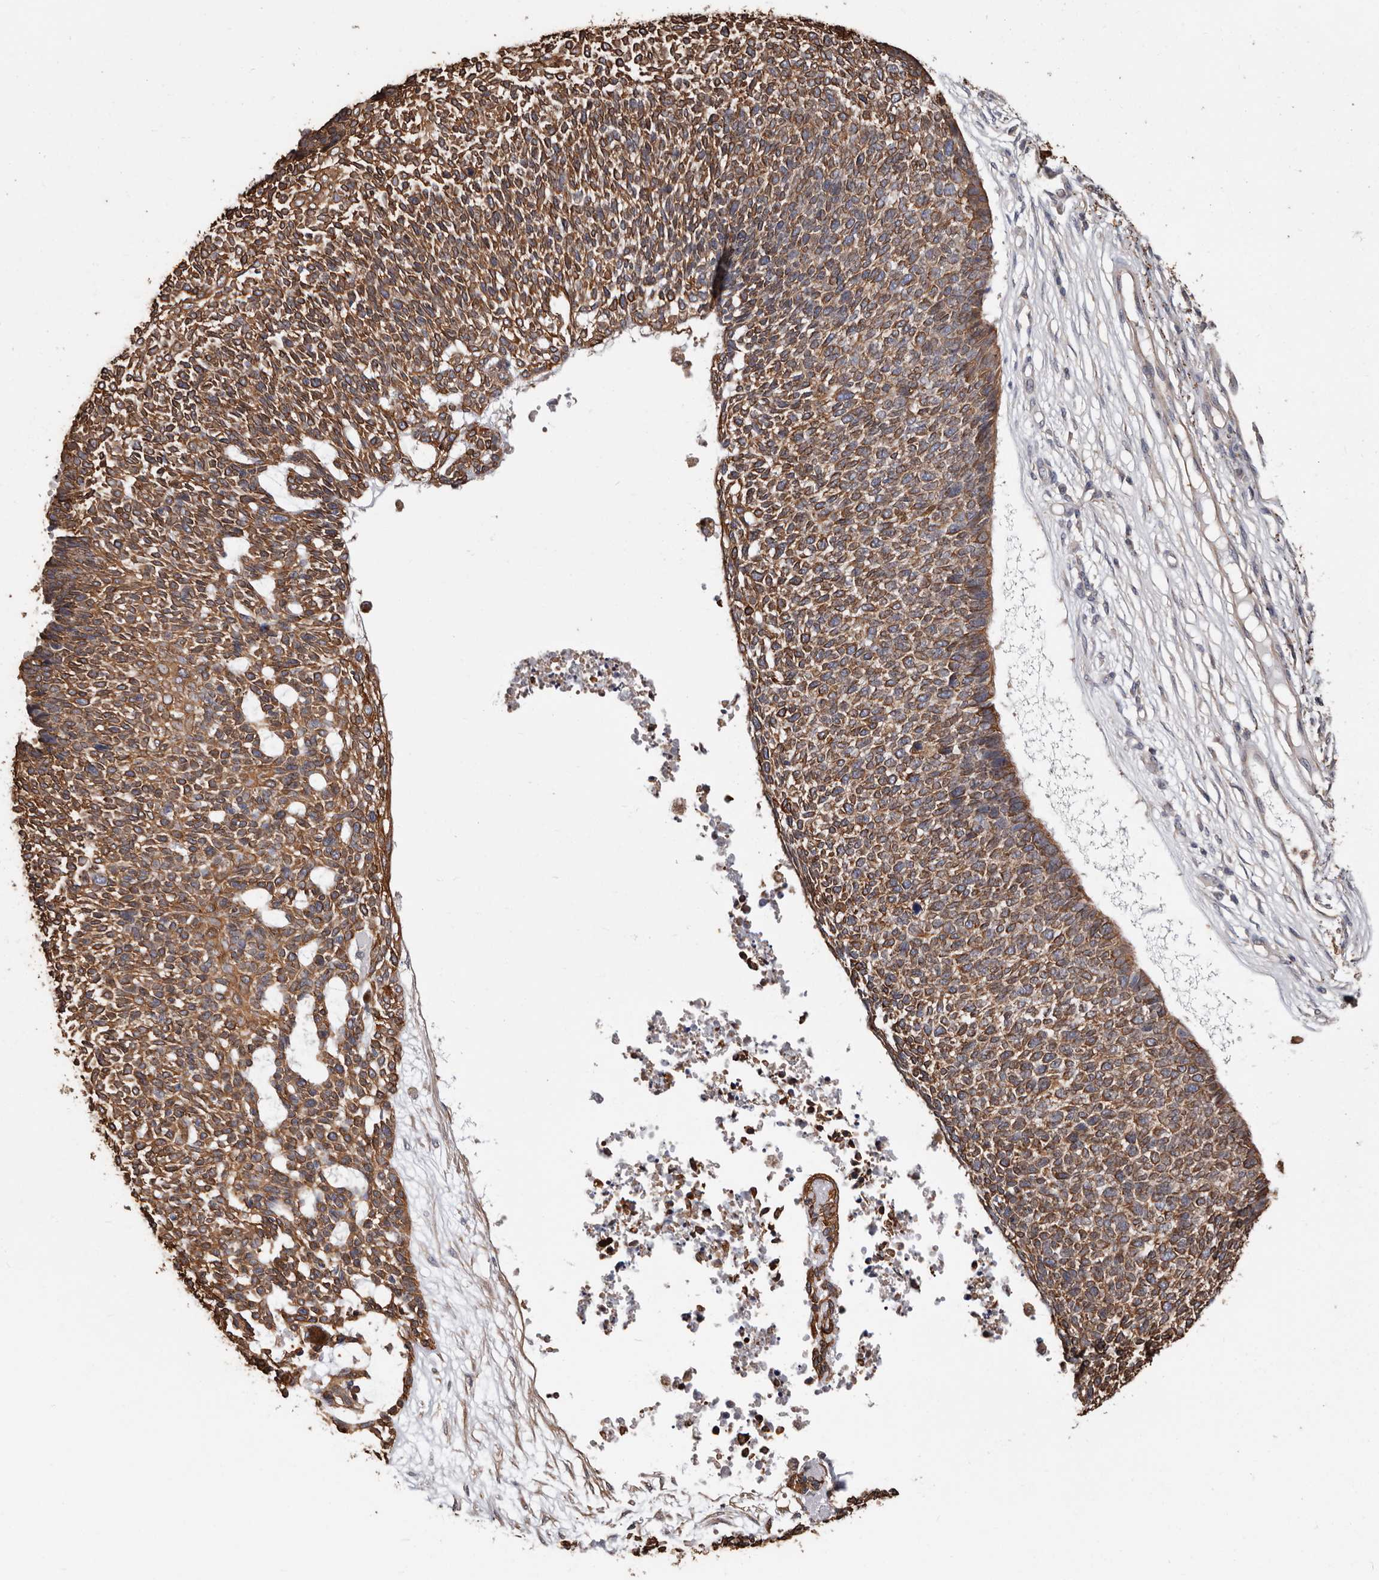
{"staining": {"intensity": "strong", "quantity": ">75%", "location": "cytoplasmic/membranous"}, "tissue": "skin cancer", "cell_type": "Tumor cells", "image_type": "cancer", "snomed": [{"axis": "morphology", "description": "Basal cell carcinoma"}, {"axis": "topography", "description": "Skin"}], "caption": "Skin basal cell carcinoma was stained to show a protein in brown. There is high levels of strong cytoplasmic/membranous positivity in about >75% of tumor cells.", "gene": "MRPL18", "patient": {"sex": "female", "age": 84}}